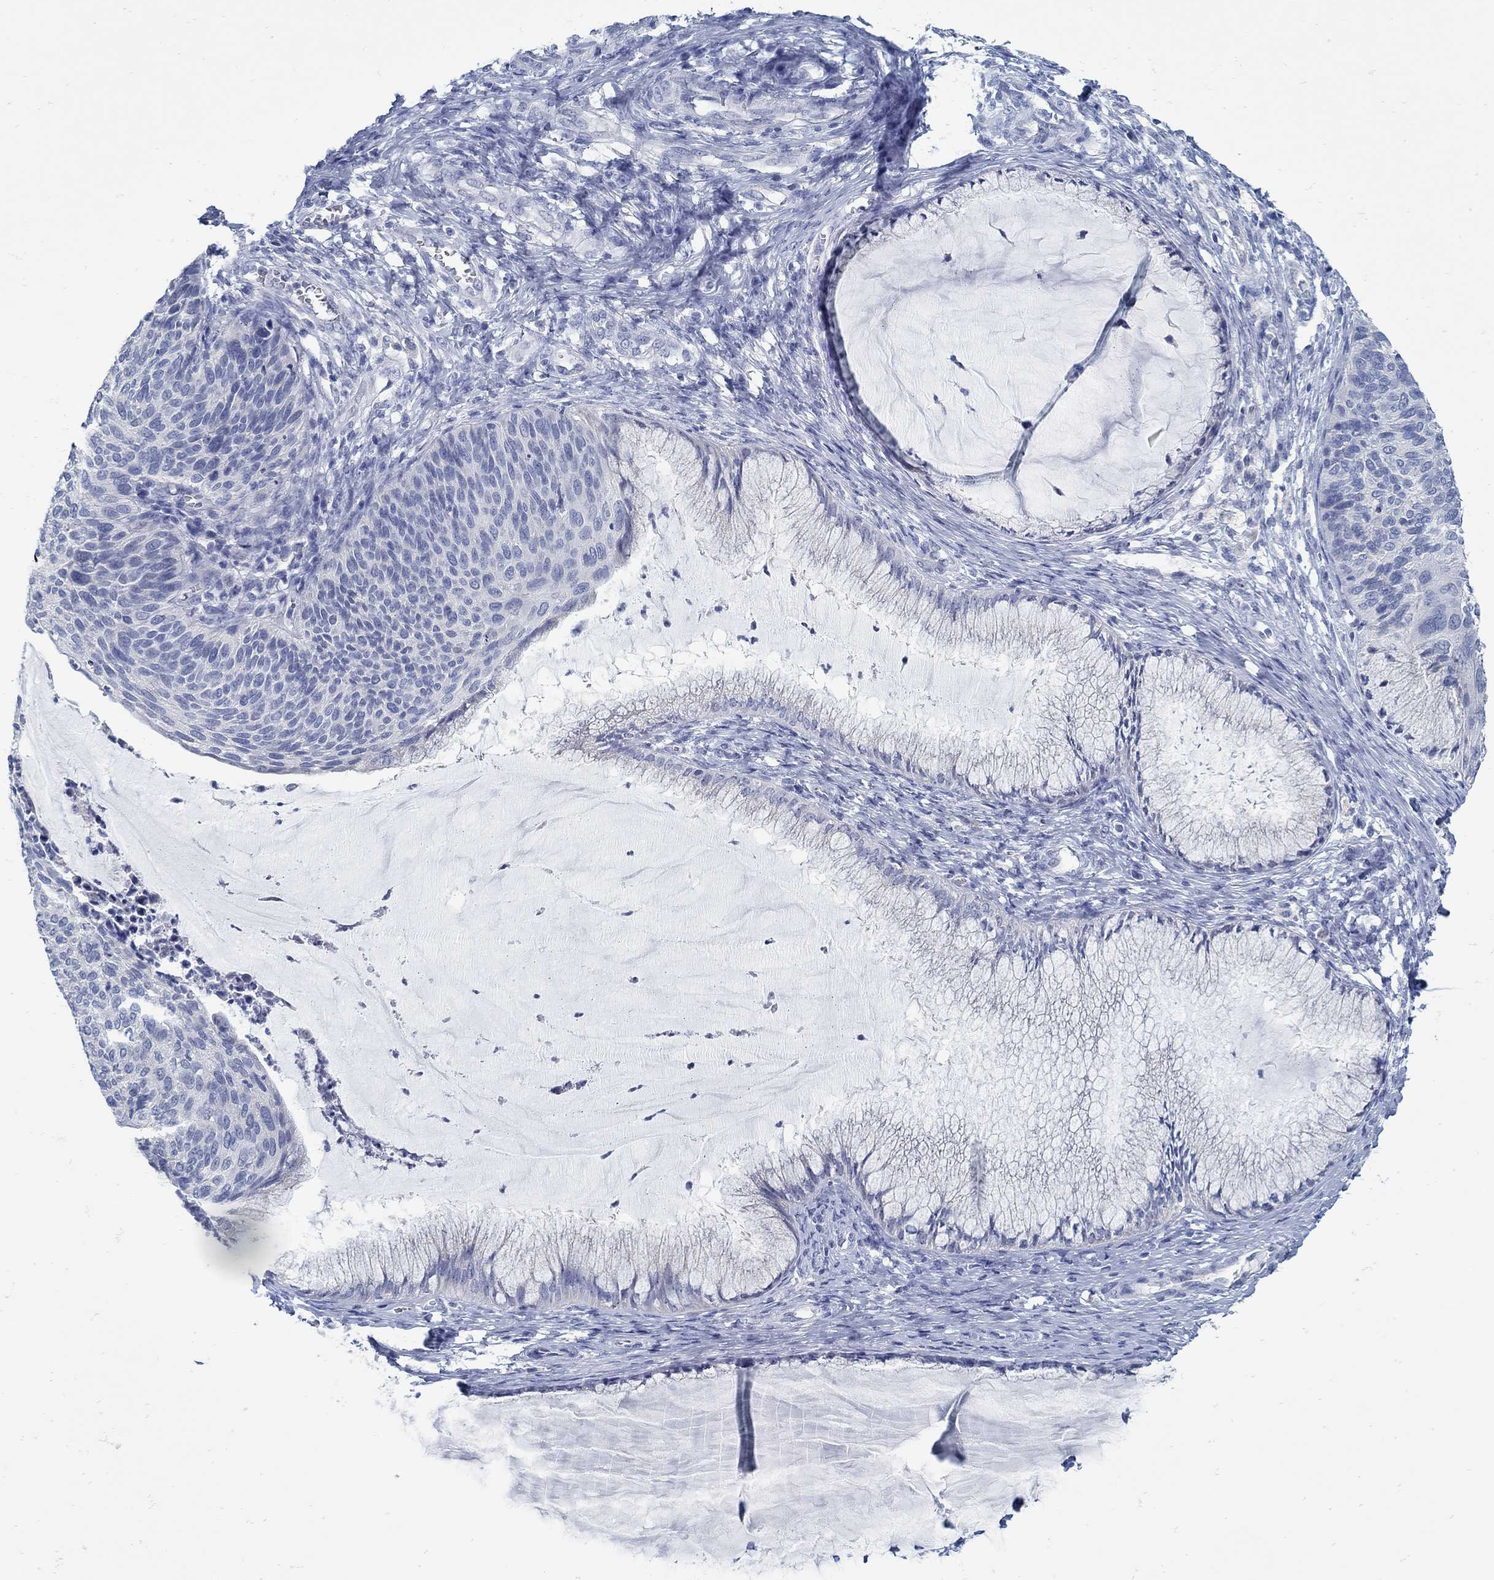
{"staining": {"intensity": "negative", "quantity": "none", "location": "none"}, "tissue": "cervical cancer", "cell_type": "Tumor cells", "image_type": "cancer", "snomed": [{"axis": "morphology", "description": "Squamous cell carcinoma, NOS"}, {"axis": "topography", "description": "Cervix"}], "caption": "Cervical squamous cell carcinoma was stained to show a protein in brown. There is no significant staining in tumor cells. (DAB (3,3'-diaminobenzidine) immunohistochemistry with hematoxylin counter stain).", "gene": "ZFAND4", "patient": {"sex": "female", "age": 36}}